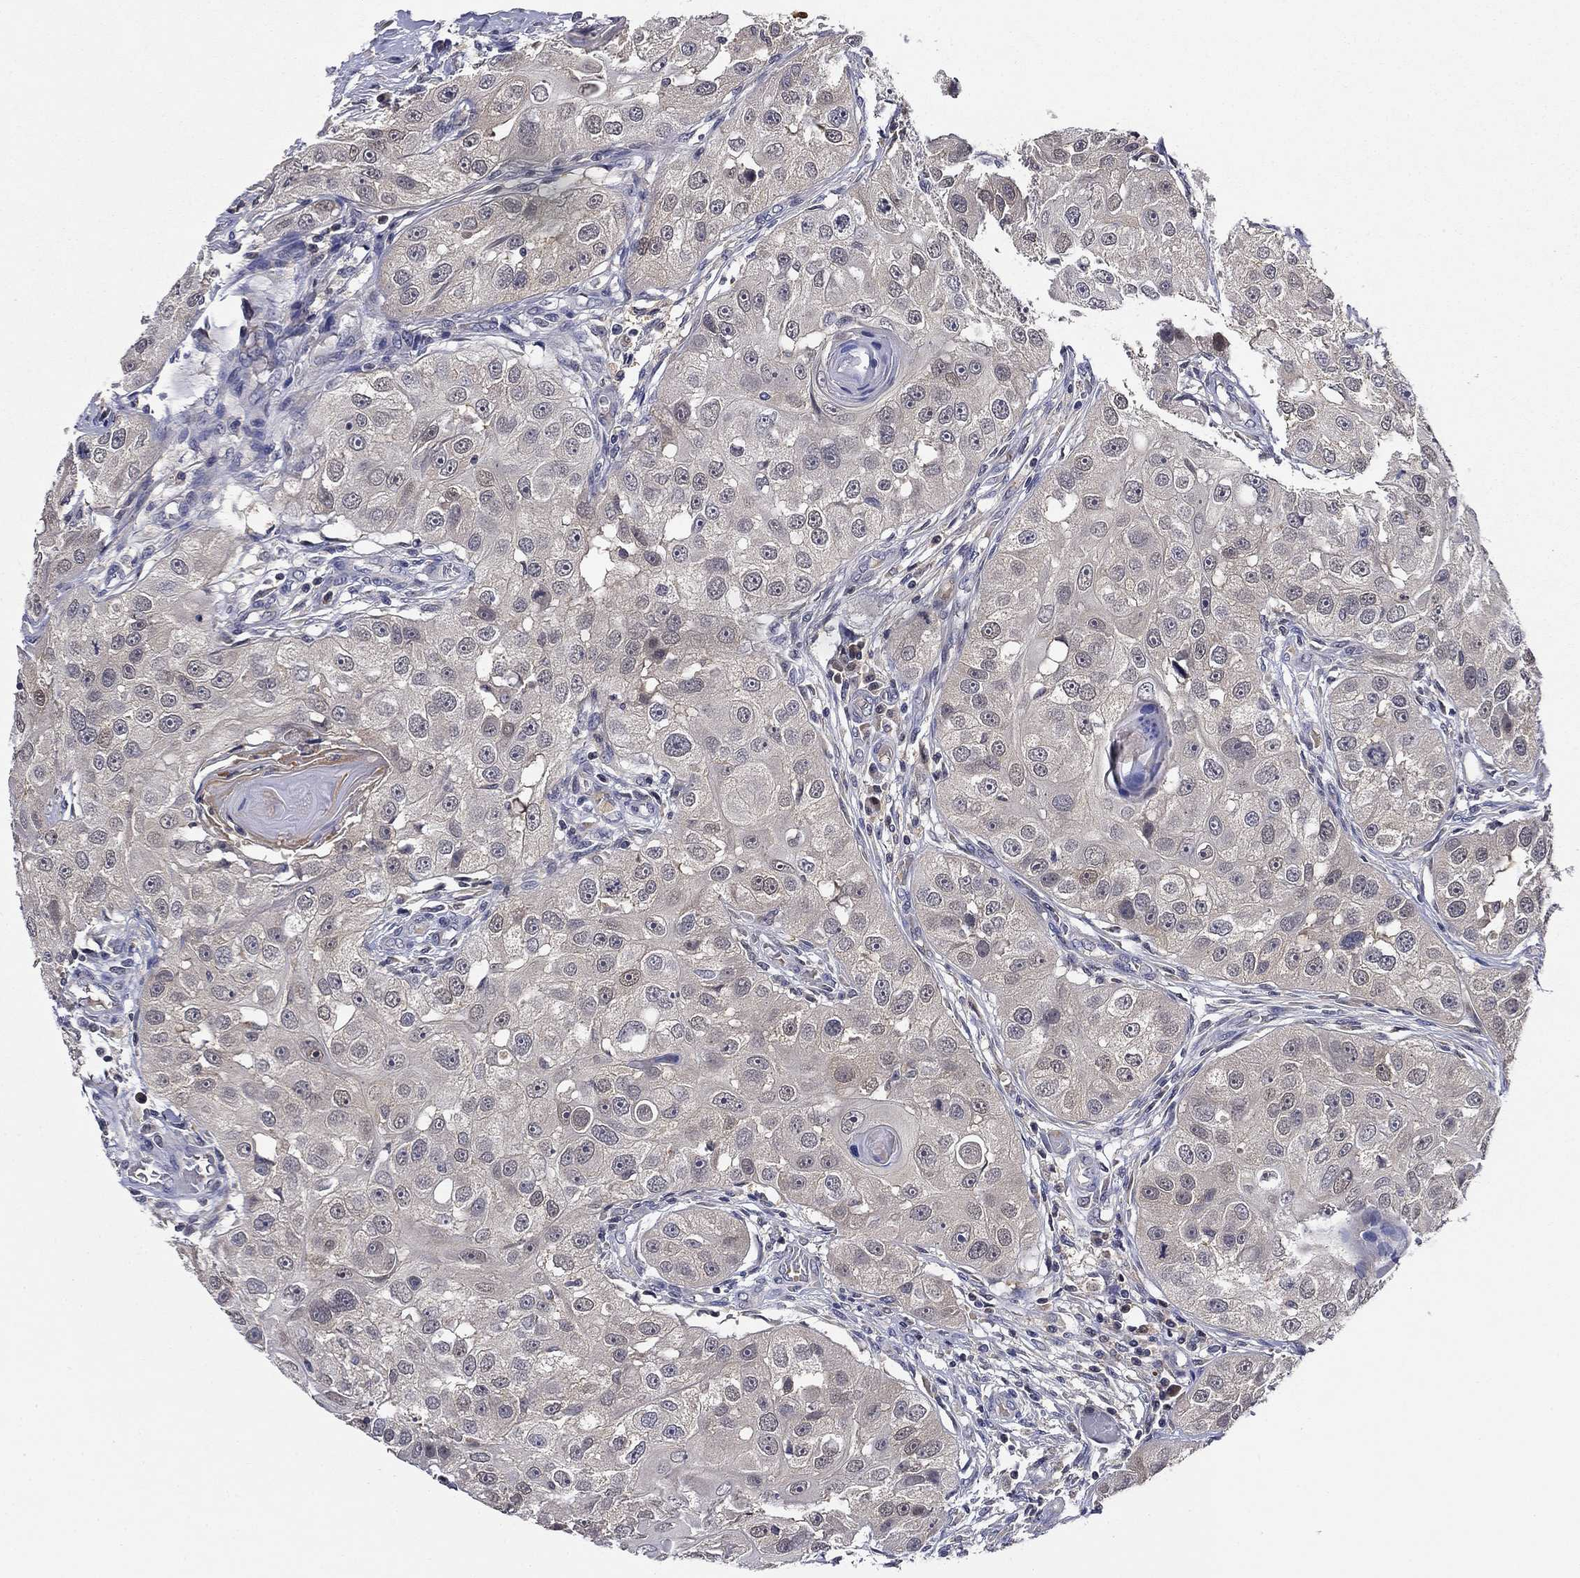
{"staining": {"intensity": "negative", "quantity": "none", "location": "none"}, "tissue": "head and neck cancer", "cell_type": "Tumor cells", "image_type": "cancer", "snomed": [{"axis": "morphology", "description": "Normal tissue, NOS"}, {"axis": "morphology", "description": "Squamous cell carcinoma, NOS"}, {"axis": "topography", "description": "Skeletal muscle"}, {"axis": "topography", "description": "Head-Neck"}], "caption": "IHC of head and neck cancer (squamous cell carcinoma) displays no positivity in tumor cells.", "gene": "DDTL", "patient": {"sex": "male", "age": 51}}